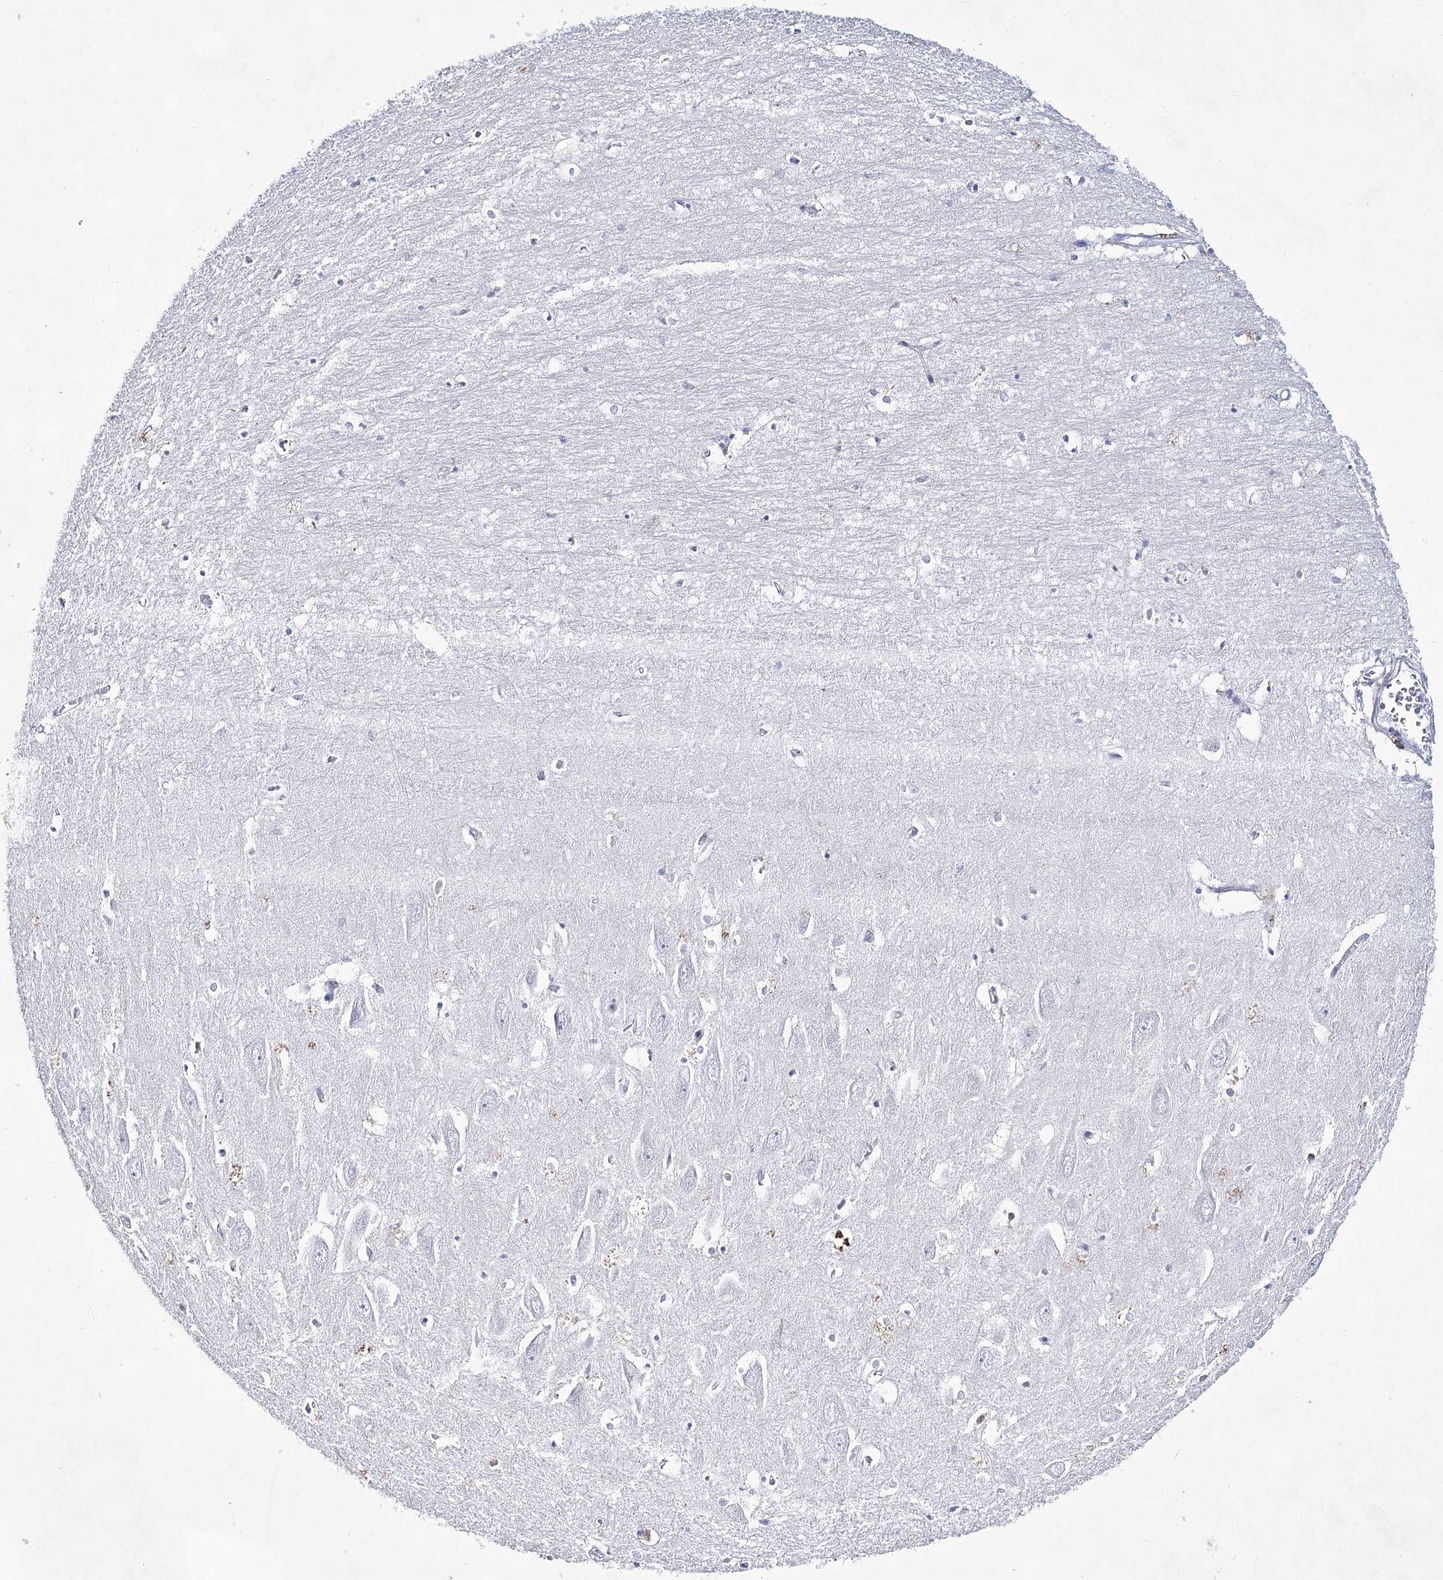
{"staining": {"intensity": "negative", "quantity": "none", "location": "none"}, "tissue": "hippocampus", "cell_type": "Glial cells", "image_type": "normal", "snomed": [{"axis": "morphology", "description": "Normal tissue, NOS"}, {"axis": "topography", "description": "Hippocampus"}], "caption": "DAB (3,3'-diaminobenzidine) immunohistochemical staining of normal human hippocampus reveals no significant staining in glial cells.", "gene": "UGDH", "patient": {"sex": "female", "age": 64}}